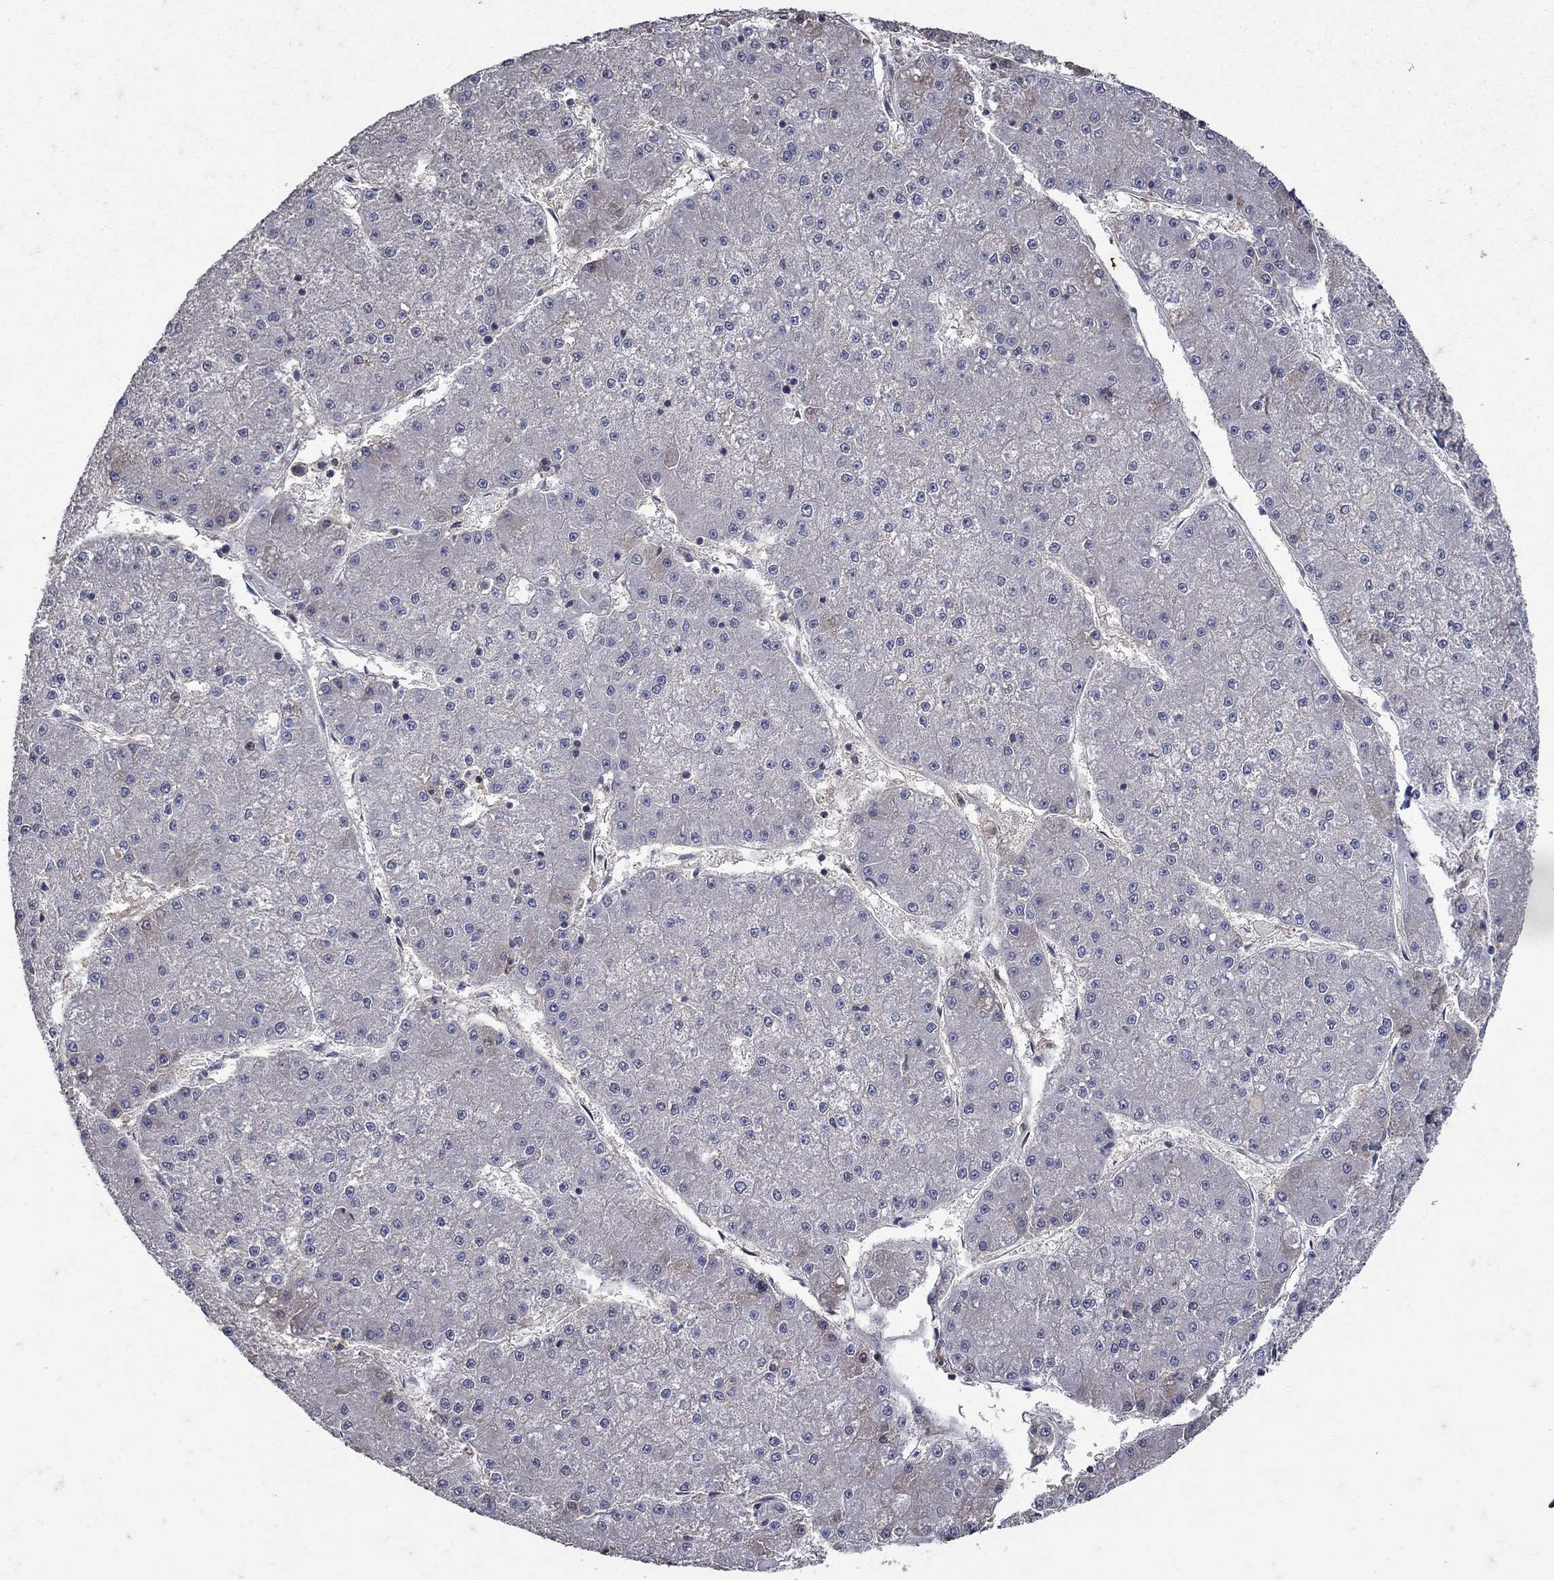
{"staining": {"intensity": "negative", "quantity": "none", "location": "none"}, "tissue": "liver cancer", "cell_type": "Tumor cells", "image_type": "cancer", "snomed": [{"axis": "morphology", "description": "Carcinoma, Hepatocellular, NOS"}, {"axis": "topography", "description": "Liver"}], "caption": "Immunohistochemistry photomicrograph of liver hepatocellular carcinoma stained for a protein (brown), which demonstrates no staining in tumor cells.", "gene": "NPC2", "patient": {"sex": "male", "age": 73}}